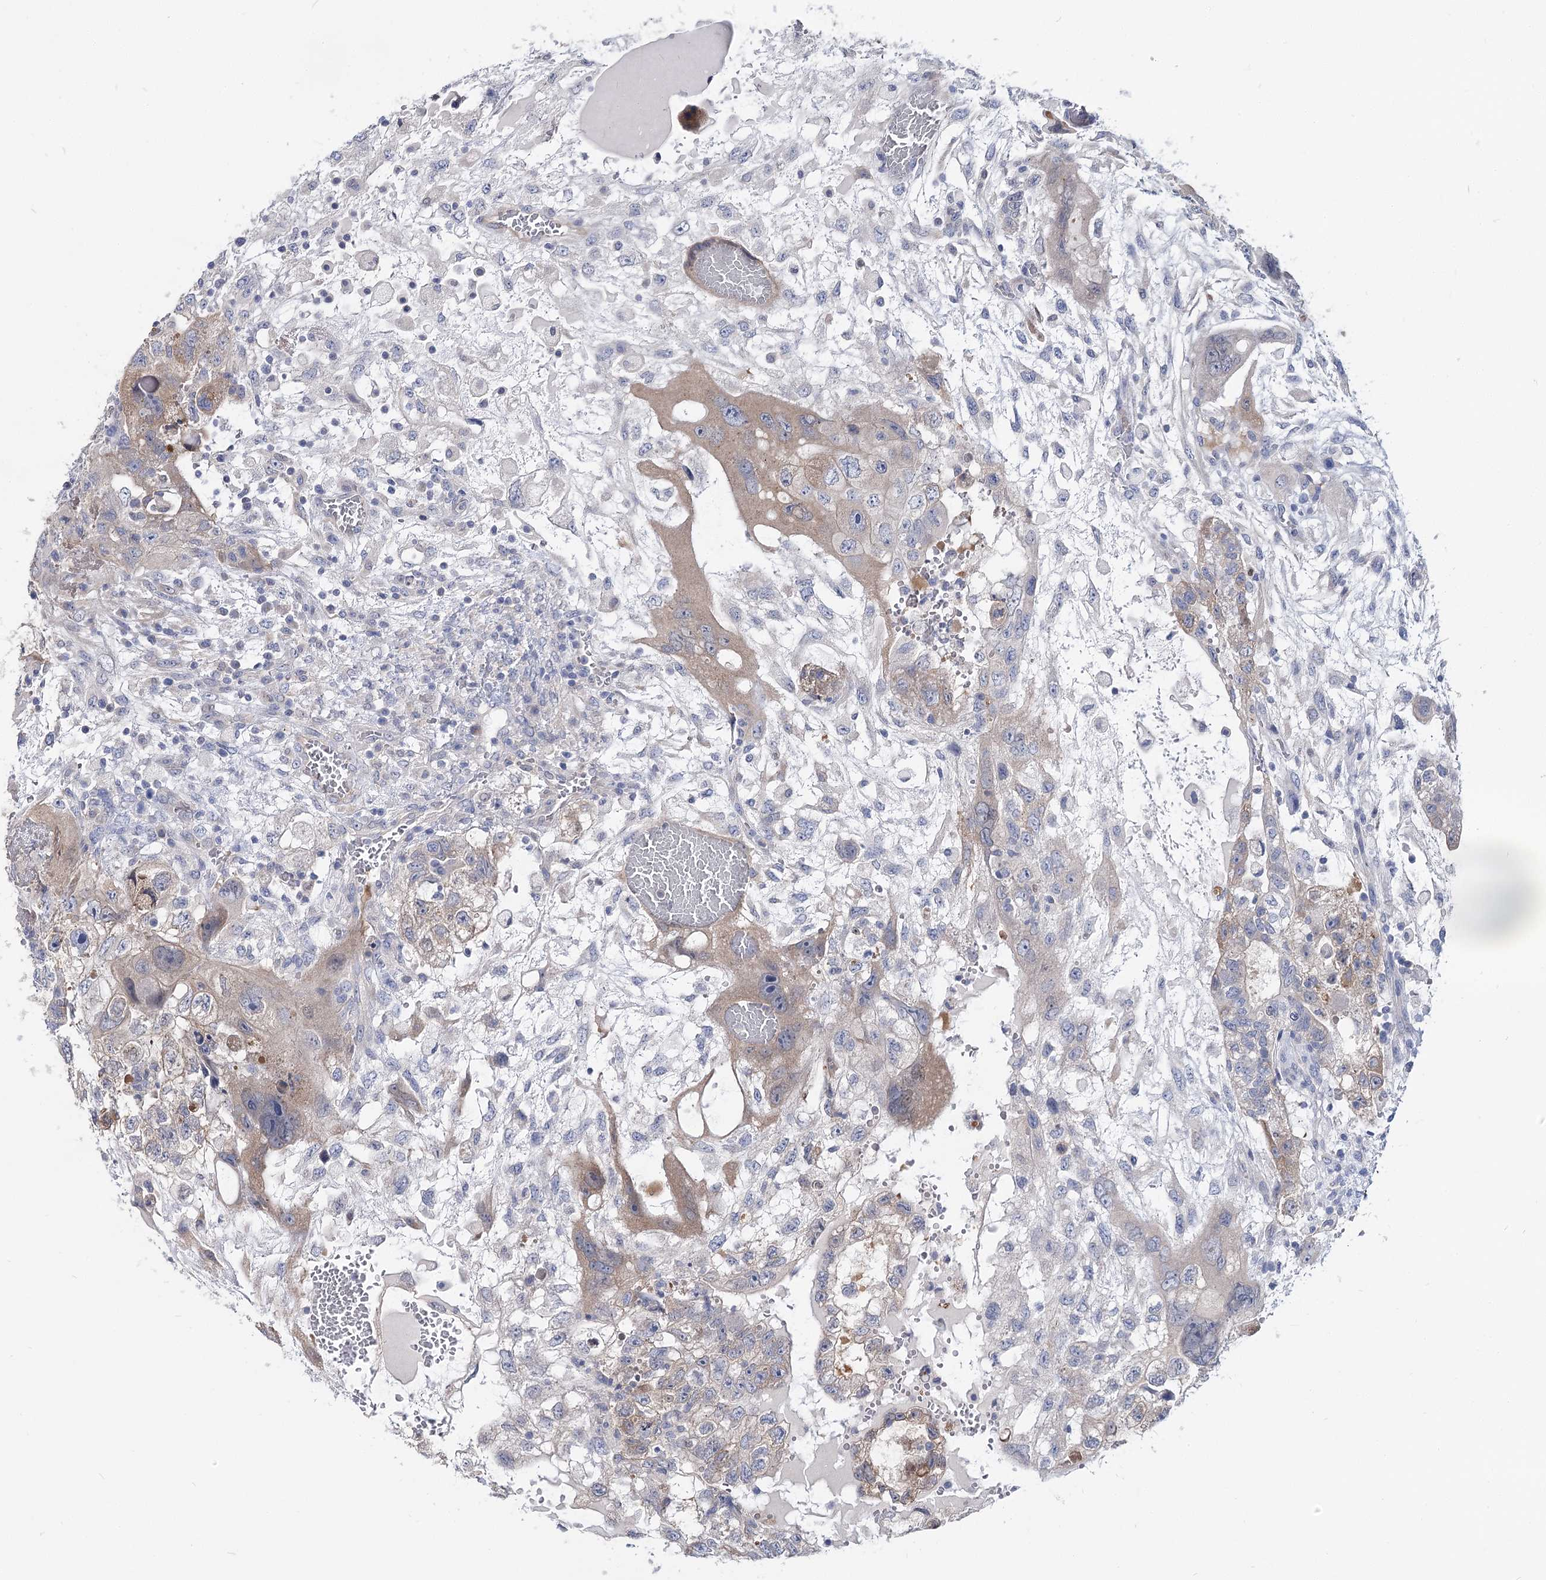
{"staining": {"intensity": "moderate", "quantity": "<25%", "location": "cytoplasmic/membranous"}, "tissue": "testis cancer", "cell_type": "Tumor cells", "image_type": "cancer", "snomed": [{"axis": "morphology", "description": "Carcinoma, Embryonal, NOS"}, {"axis": "topography", "description": "Testis"}], "caption": "Immunohistochemistry photomicrograph of human testis embryonal carcinoma stained for a protein (brown), which demonstrates low levels of moderate cytoplasmic/membranous expression in approximately <25% of tumor cells.", "gene": "UGP2", "patient": {"sex": "male", "age": 36}}